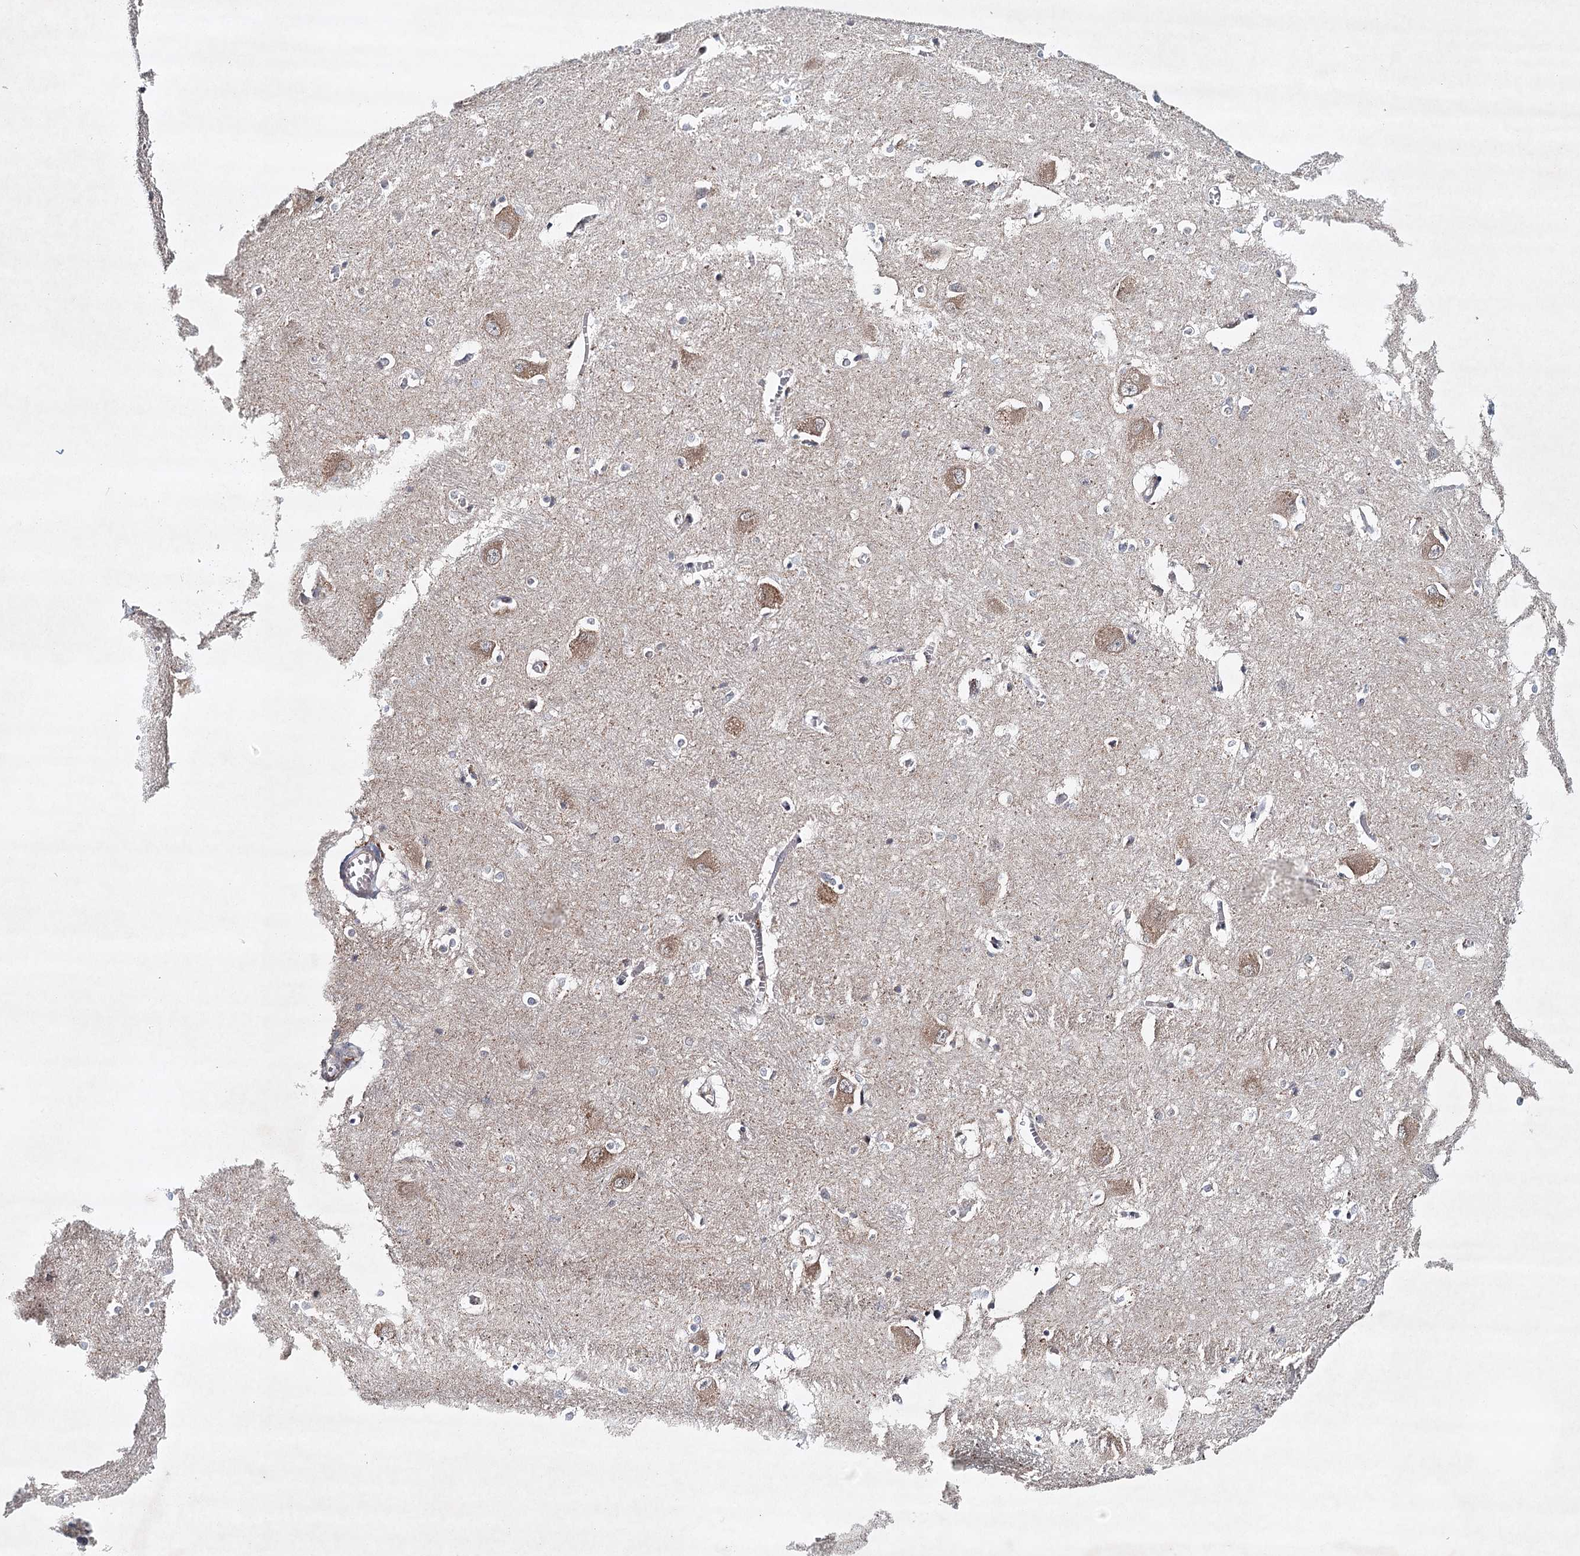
{"staining": {"intensity": "negative", "quantity": "none", "location": "none"}, "tissue": "caudate", "cell_type": "Glial cells", "image_type": "normal", "snomed": [{"axis": "morphology", "description": "Normal tissue, NOS"}, {"axis": "topography", "description": "Lateral ventricle wall"}], "caption": "IHC histopathology image of benign caudate: caudate stained with DAB (3,3'-diaminobenzidine) exhibits no significant protein expression in glial cells. The staining was performed using DAB to visualize the protein expression in brown, while the nuclei were stained in blue with hematoxylin (Magnification: 20x).", "gene": "SYNPO", "patient": {"sex": "male", "age": 37}}